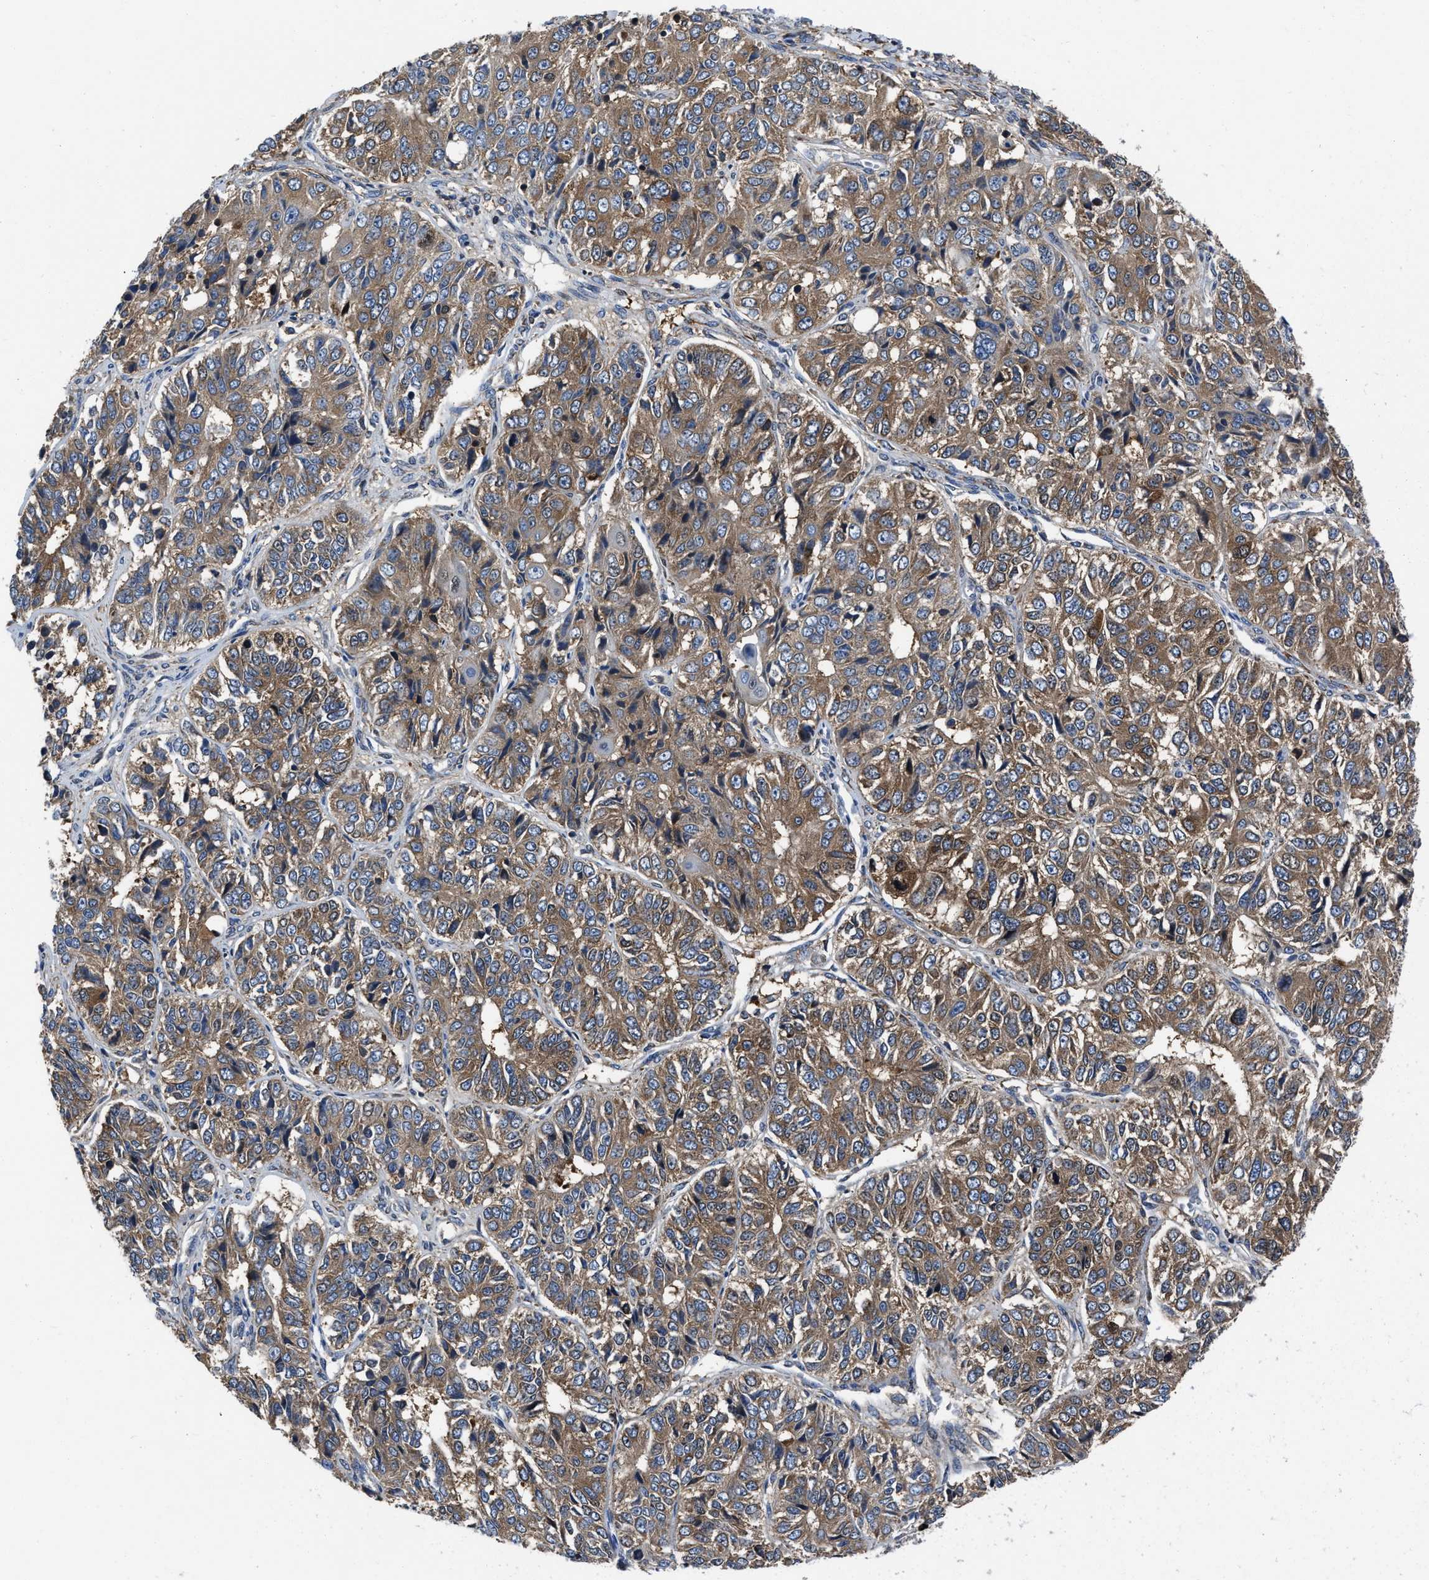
{"staining": {"intensity": "moderate", "quantity": ">75%", "location": "cytoplasmic/membranous"}, "tissue": "ovarian cancer", "cell_type": "Tumor cells", "image_type": "cancer", "snomed": [{"axis": "morphology", "description": "Carcinoma, endometroid"}, {"axis": "topography", "description": "Ovary"}], "caption": "High-power microscopy captured an immunohistochemistry (IHC) image of ovarian cancer, revealing moderate cytoplasmic/membranous staining in approximately >75% of tumor cells.", "gene": "YARS1", "patient": {"sex": "female", "age": 51}}